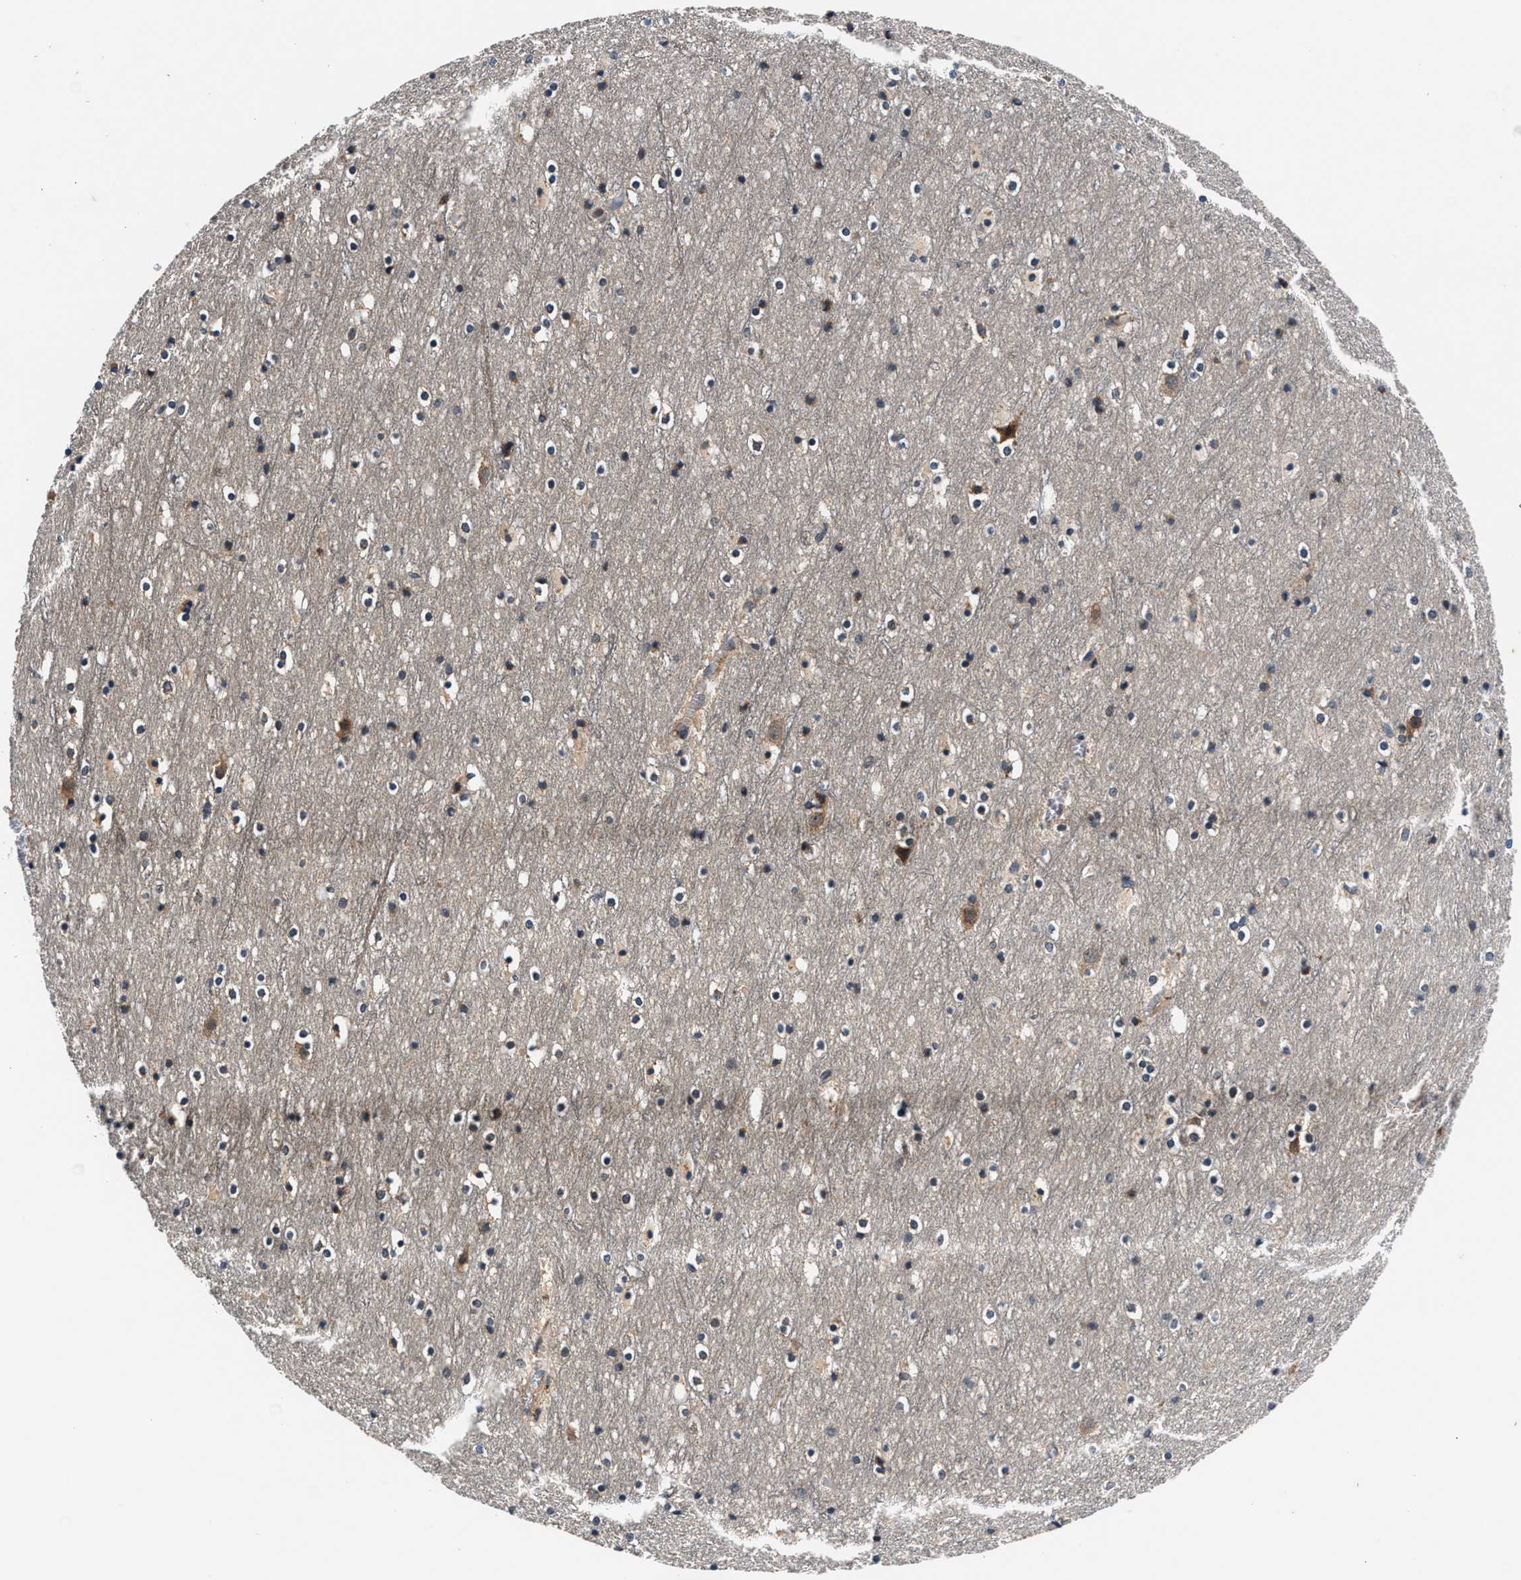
{"staining": {"intensity": "weak", "quantity": ">75%", "location": "cytoplasmic/membranous"}, "tissue": "cerebral cortex", "cell_type": "Endothelial cells", "image_type": "normal", "snomed": [{"axis": "morphology", "description": "Normal tissue, NOS"}, {"axis": "topography", "description": "Cerebral cortex"}], "caption": "DAB immunohistochemical staining of normal human cerebral cortex displays weak cytoplasmic/membranous protein positivity in about >75% of endothelial cells. (DAB IHC, brown staining for protein, blue staining for nuclei).", "gene": "IMMT", "patient": {"sex": "male", "age": 45}}